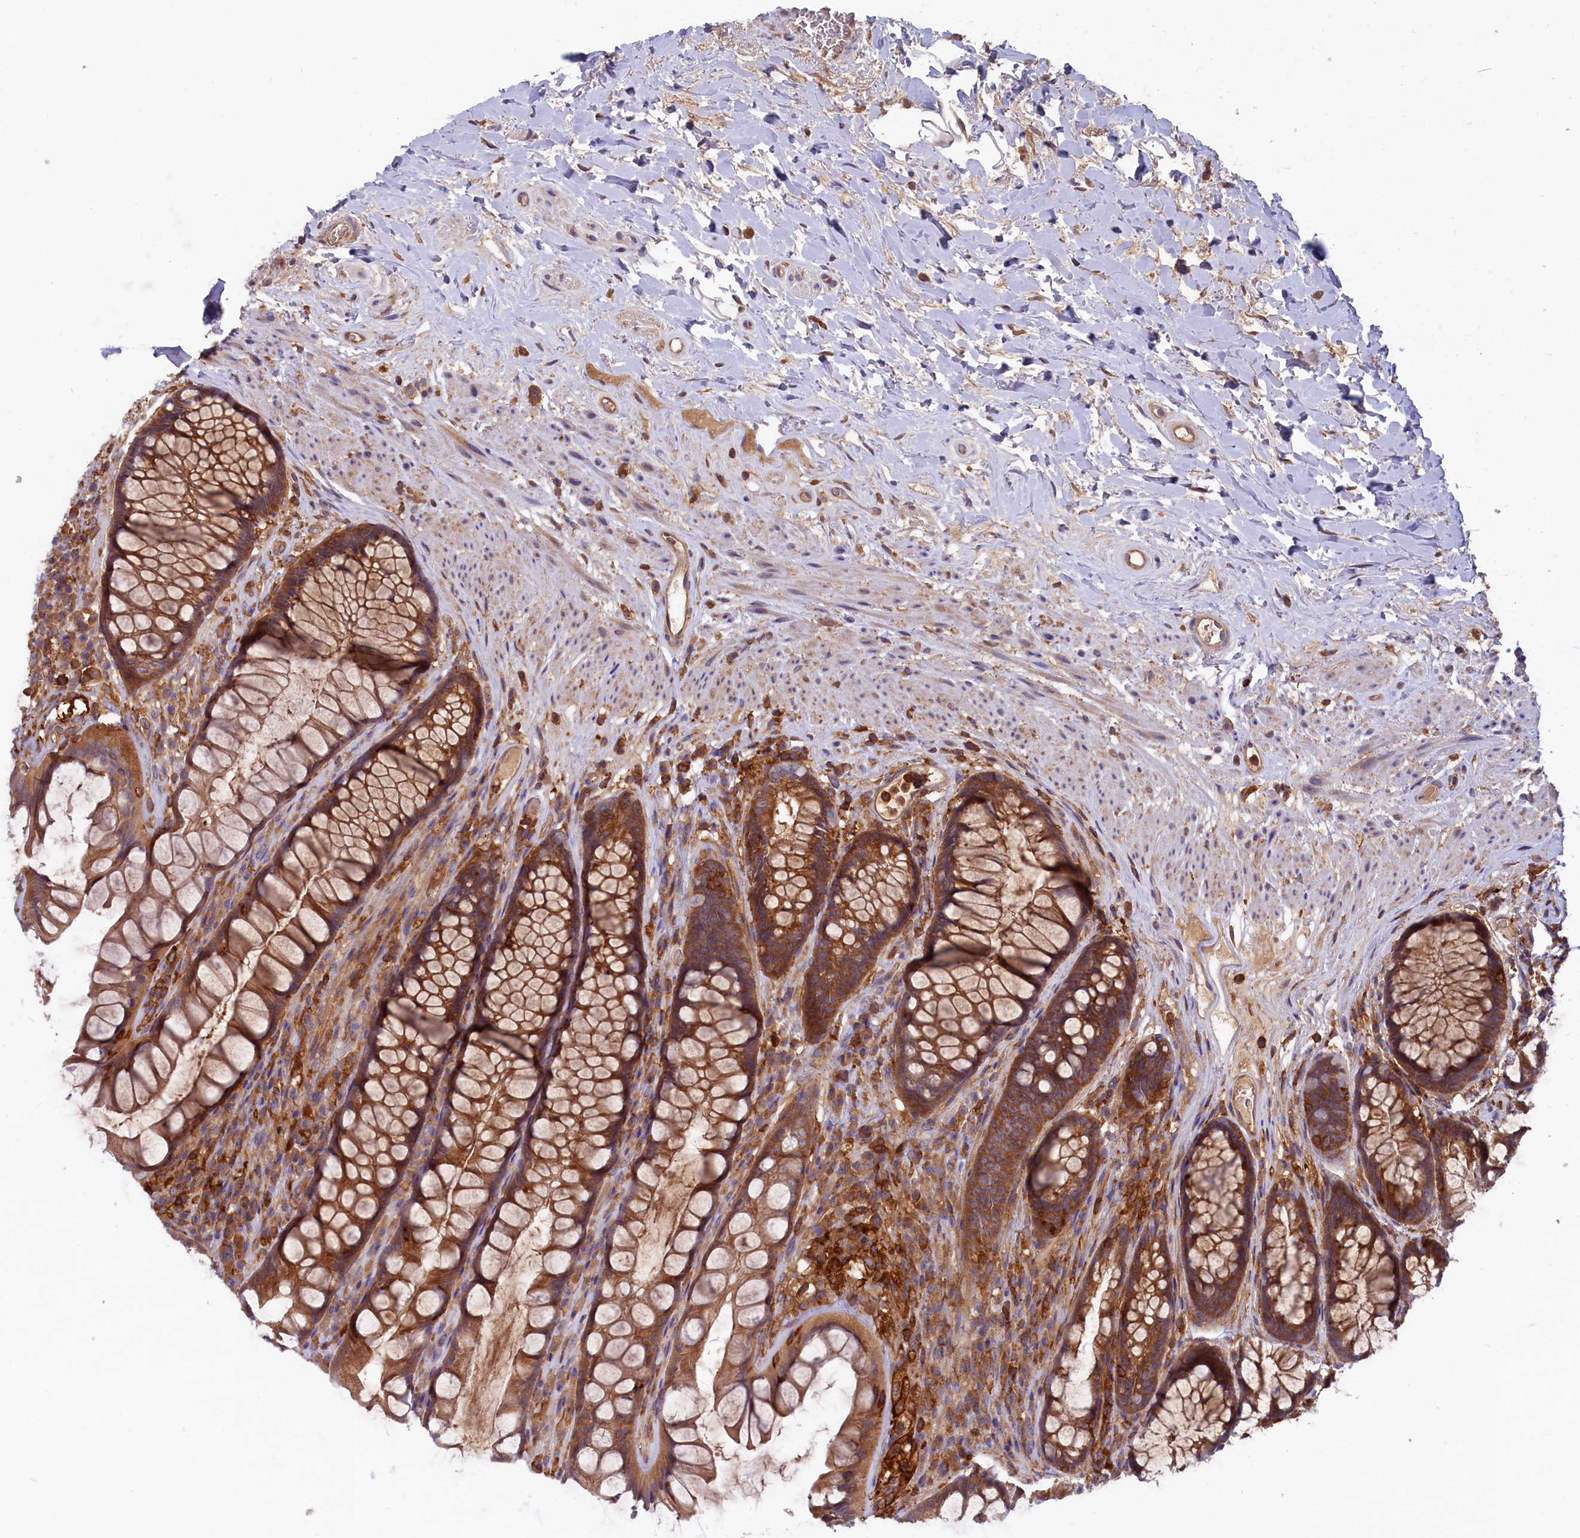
{"staining": {"intensity": "moderate", "quantity": ">75%", "location": "cytoplasmic/membranous"}, "tissue": "rectum", "cell_type": "Glandular cells", "image_type": "normal", "snomed": [{"axis": "morphology", "description": "Normal tissue, NOS"}, {"axis": "topography", "description": "Rectum"}], "caption": "High-magnification brightfield microscopy of unremarkable rectum stained with DAB (brown) and counterstained with hematoxylin (blue). glandular cells exhibit moderate cytoplasmic/membranous positivity is appreciated in approximately>75% of cells. (DAB IHC, brown staining for protein, blue staining for nuclei).", "gene": "MYO9B", "patient": {"sex": "male", "age": 74}}